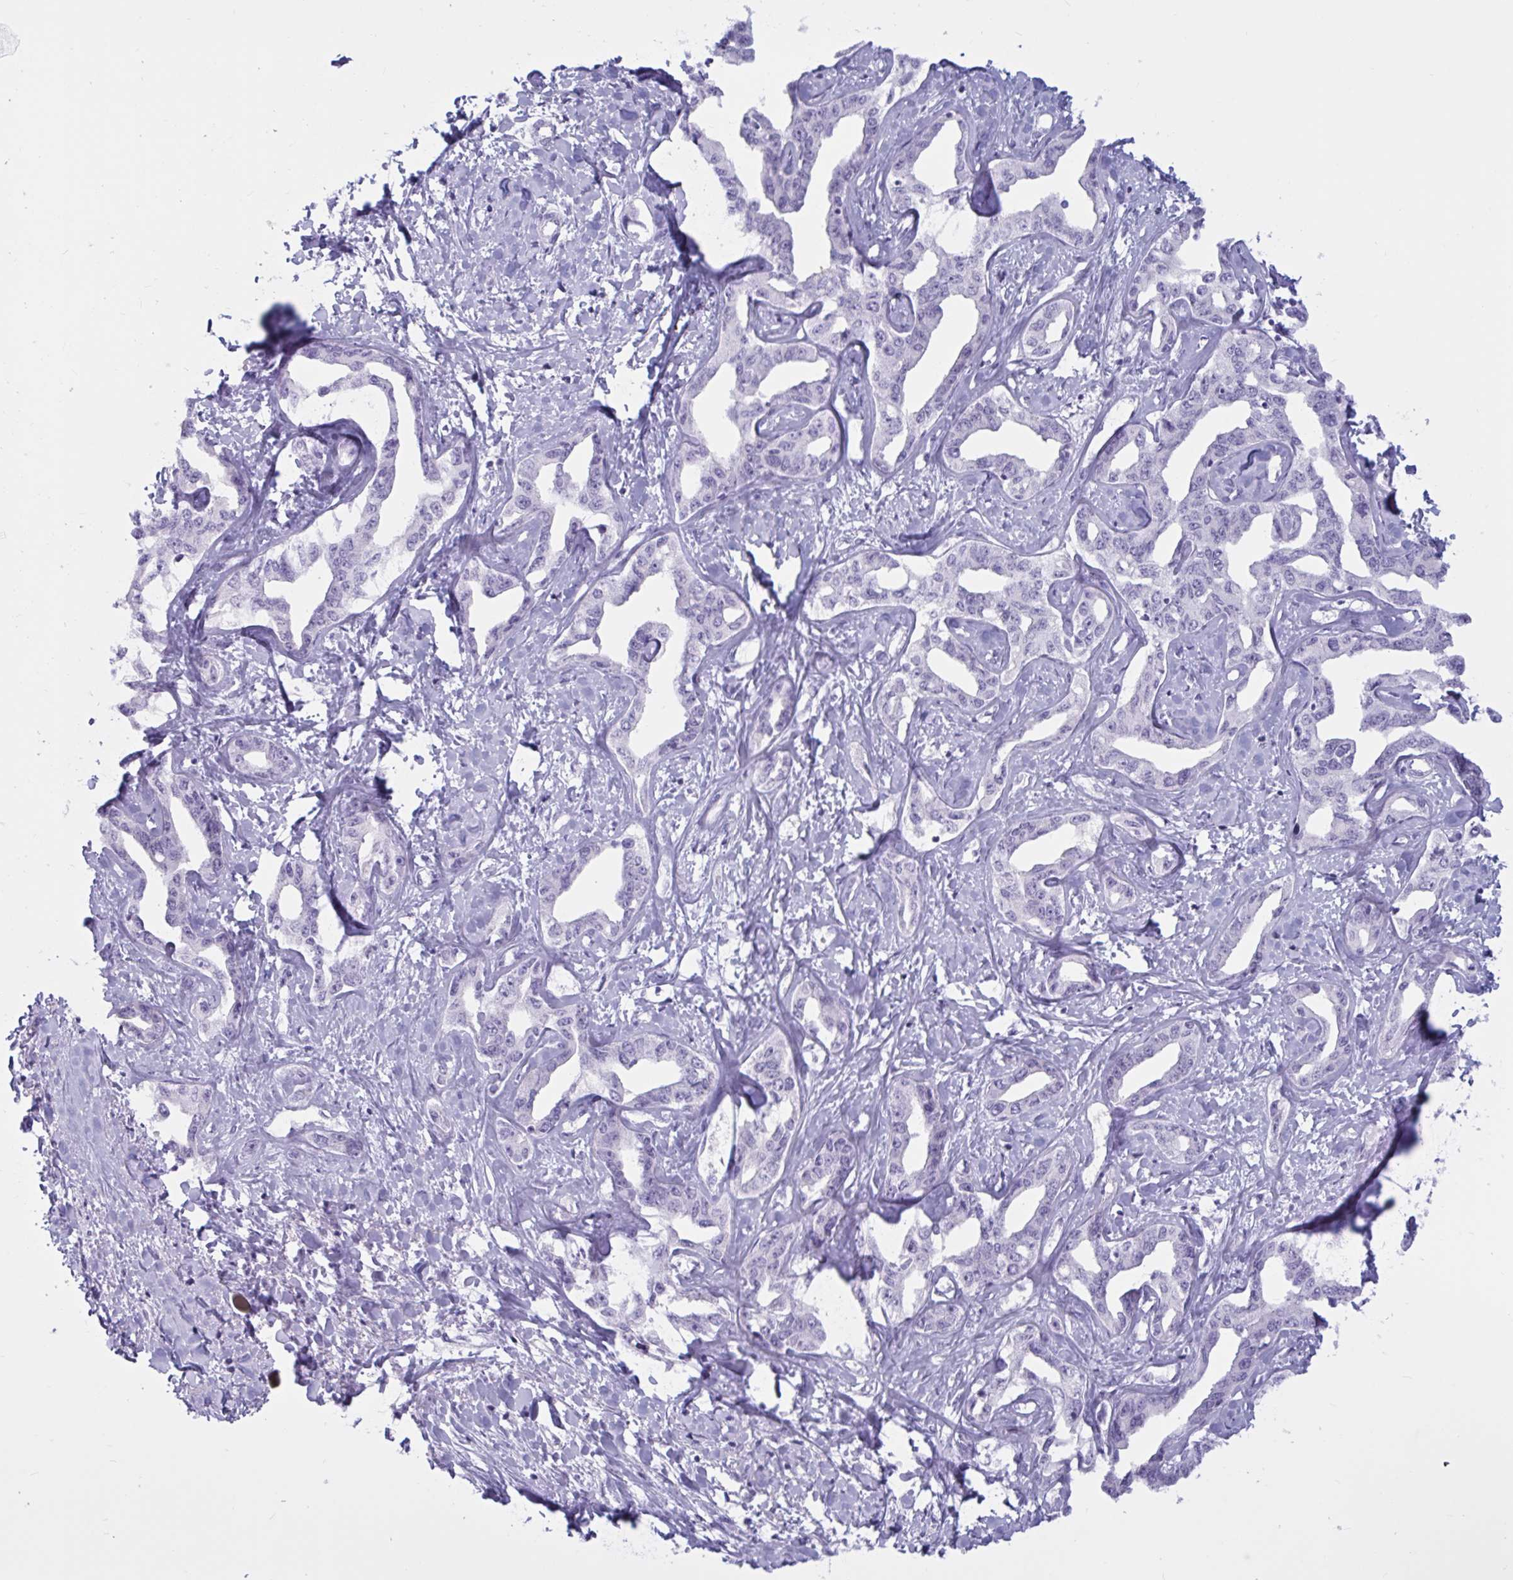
{"staining": {"intensity": "negative", "quantity": "none", "location": "none"}, "tissue": "liver cancer", "cell_type": "Tumor cells", "image_type": "cancer", "snomed": [{"axis": "morphology", "description": "Cholangiocarcinoma"}, {"axis": "topography", "description": "Liver"}], "caption": "A high-resolution photomicrograph shows immunohistochemistry (IHC) staining of liver cholangiocarcinoma, which reveals no significant positivity in tumor cells.", "gene": "BBS10", "patient": {"sex": "male", "age": 59}}